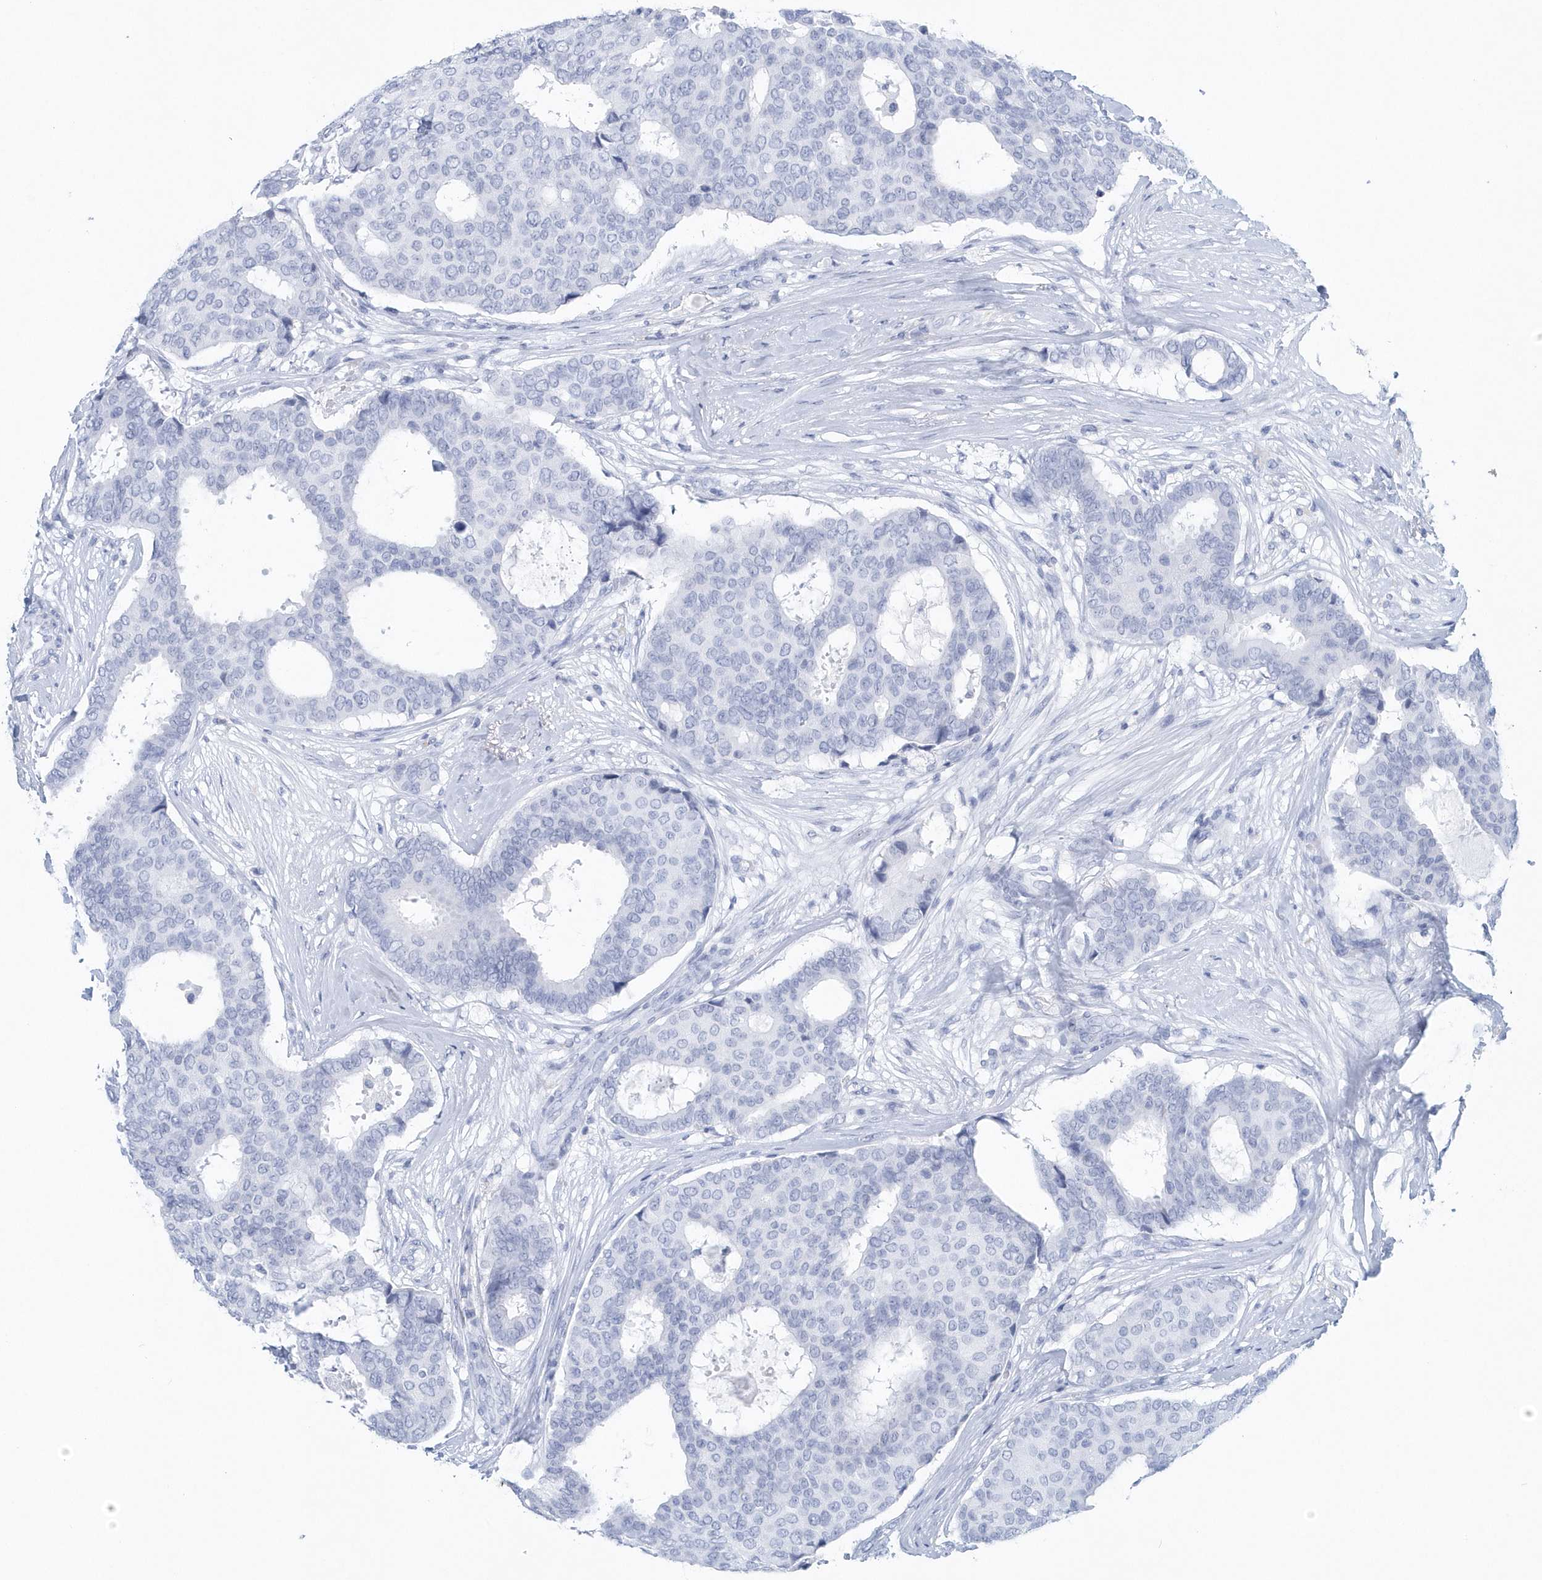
{"staining": {"intensity": "negative", "quantity": "none", "location": "none"}, "tissue": "breast cancer", "cell_type": "Tumor cells", "image_type": "cancer", "snomed": [{"axis": "morphology", "description": "Duct carcinoma"}, {"axis": "topography", "description": "Breast"}], "caption": "High power microscopy image of an immunohistochemistry image of breast intraductal carcinoma, revealing no significant staining in tumor cells. (Stains: DAB IHC with hematoxylin counter stain, Microscopy: brightfield microscopy at high magnification).", "gene": "PTPRO", "patient": {"sex": "female", "age": 75}}